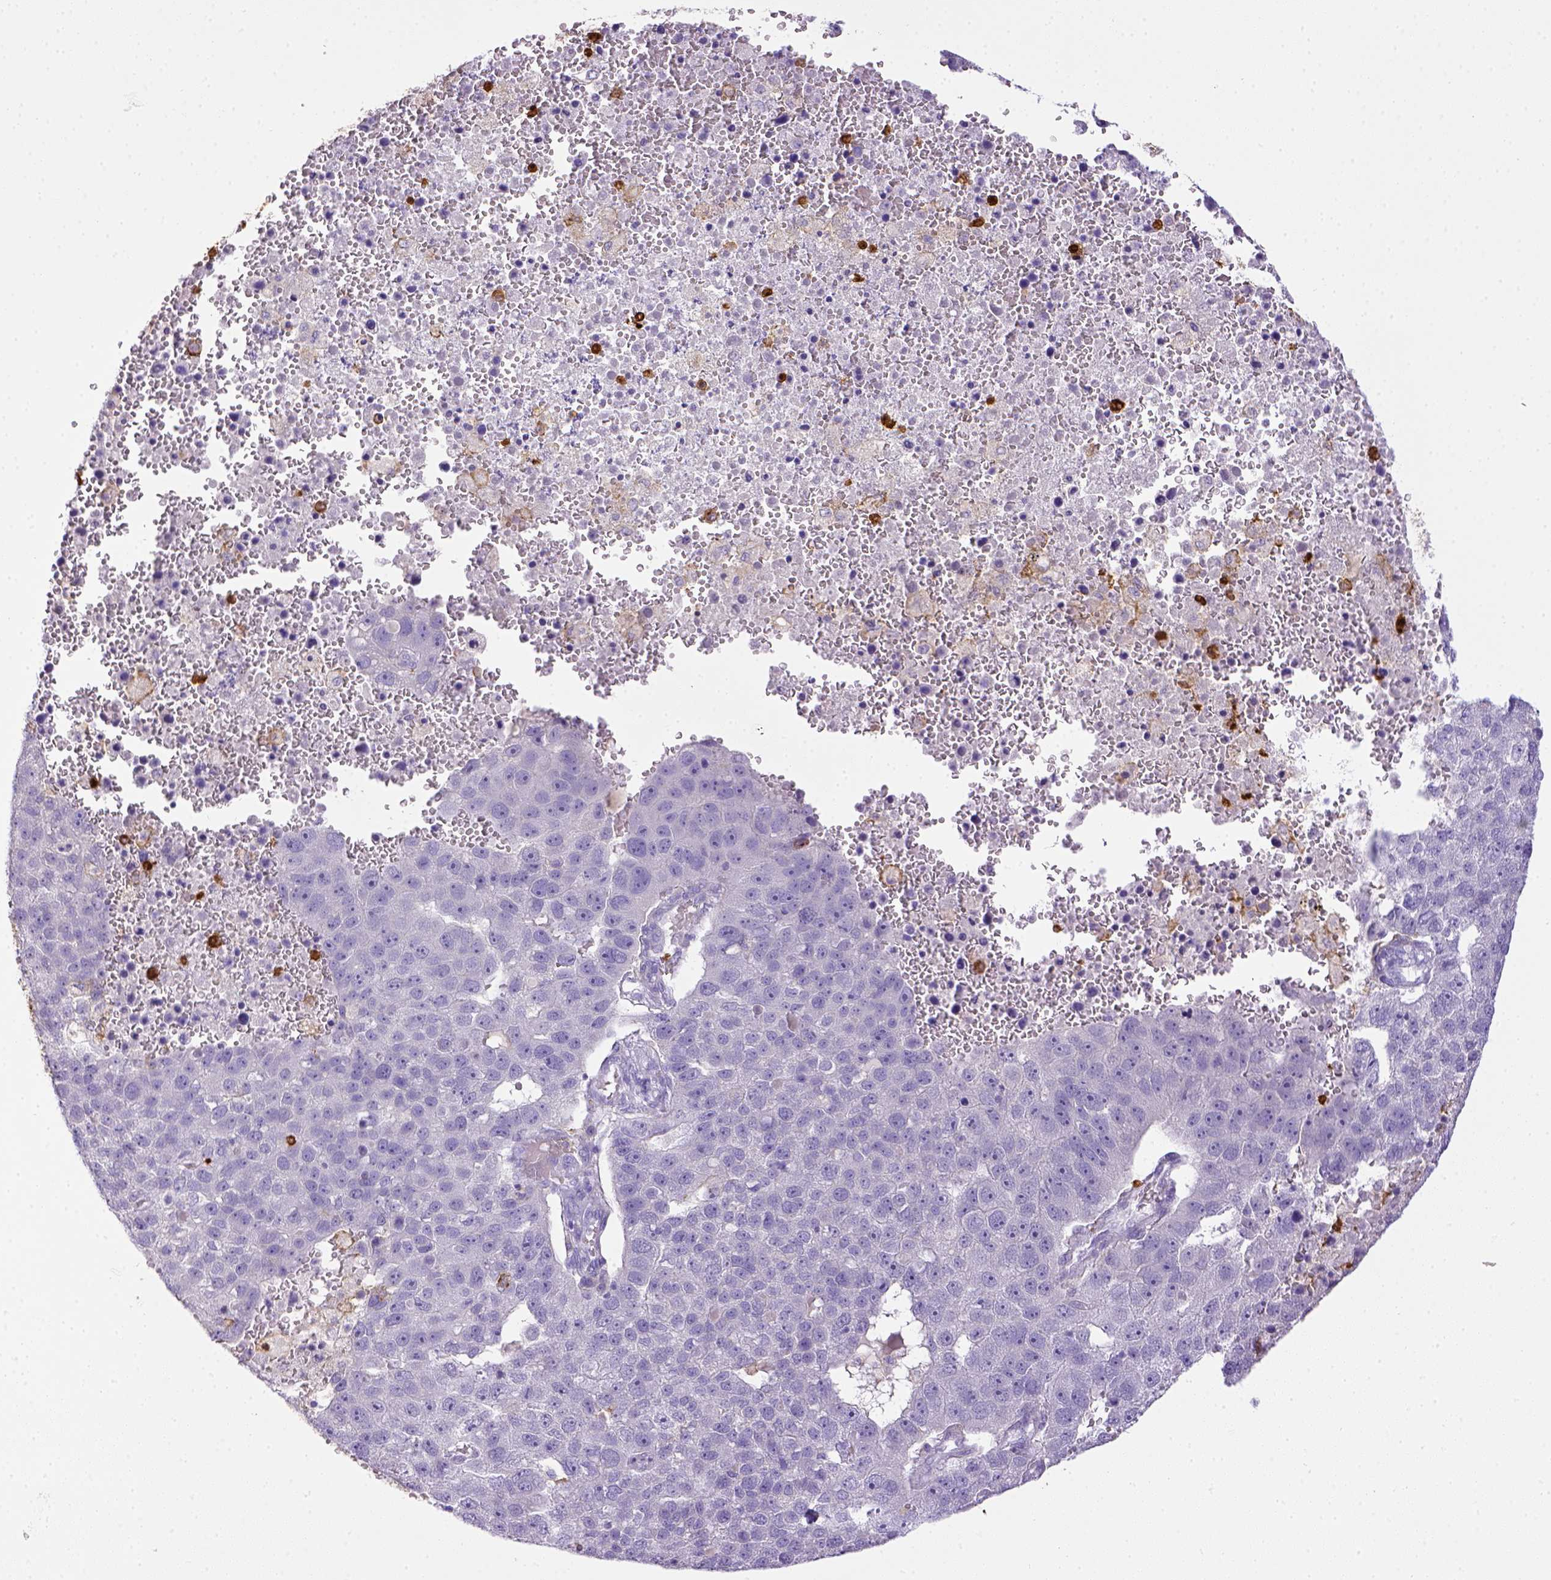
{"staining": {"intensity": "negative", "quantity": "none", "location": "none"}, "tissue": "pancreatic cancer", "cell_type": "Tumor cells", "image_type": "cancer", "snomed": [{"axis": "morphology", "description": "Adenocarcinoma, NOS"}, {"axis": "topography", "description": "Pancreas"}], "caption": "This is an immunohistochemistry (IHC) photomicrograph of human pancreatic cancer. There is no expression in tumor cells.", "gene": "ITGAM", "patient": {"sex": "female", "age": 61}}